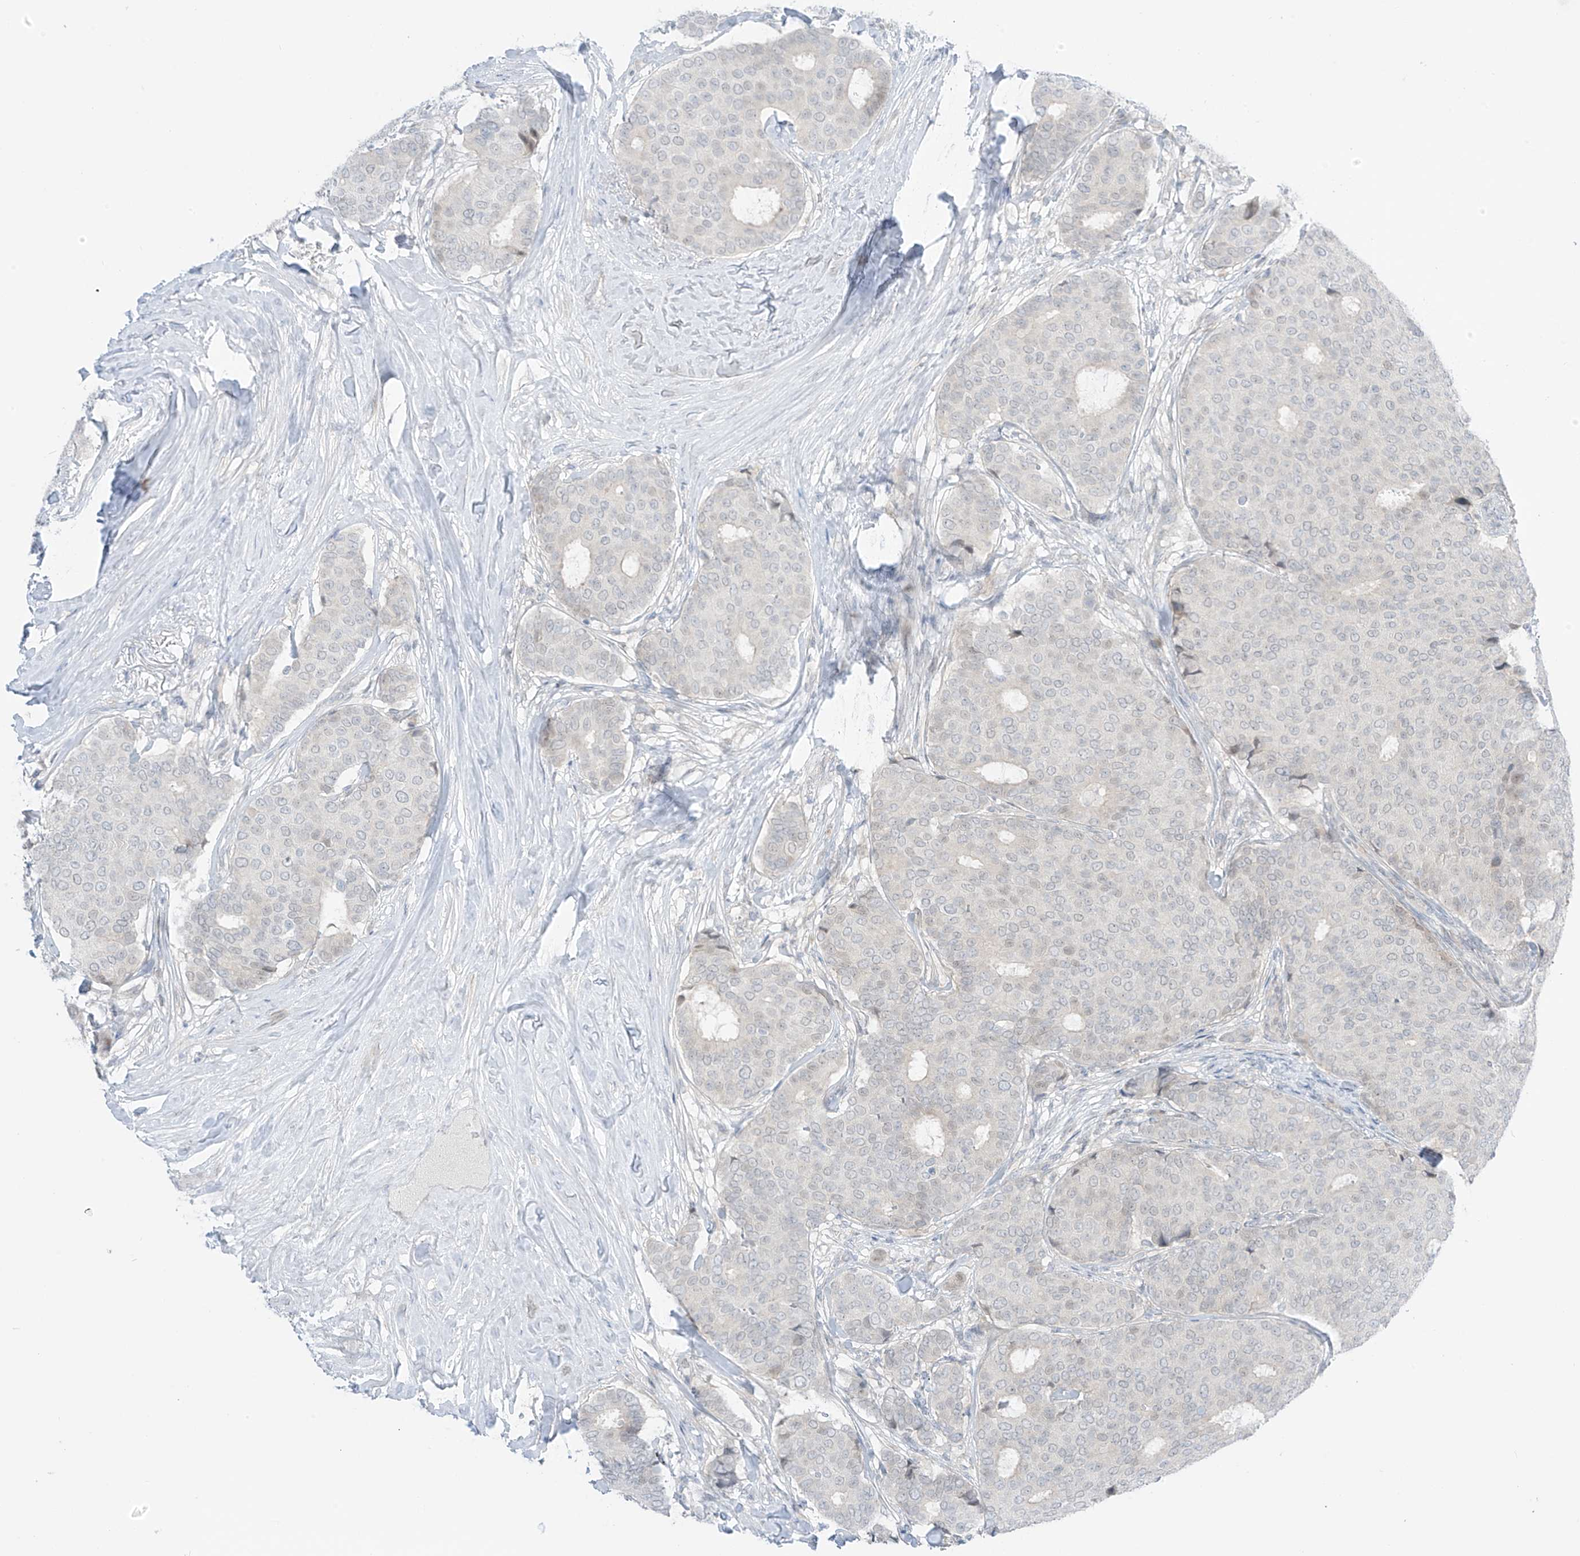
{"staining": {"intensity": "negative", "quantity": "none", "location": "none"}, "tissue": "breast cancer", "cell_type": "Tumor cells", "image_type": "cancer", "snomed": [{"axis": "morphology", "description": "Duct carcinoma"}, {"axis": "topography", "description": "Breast"}], "caption": "The image exhibits no significant positivity in tumor cells of breast cancer. (Brightfield microscopy of DAB (3,3'-diaminobenzidine) IHC at high magnification).", "gene": "ASPRV1", "patient": {"sex": "female", "age": 75}}